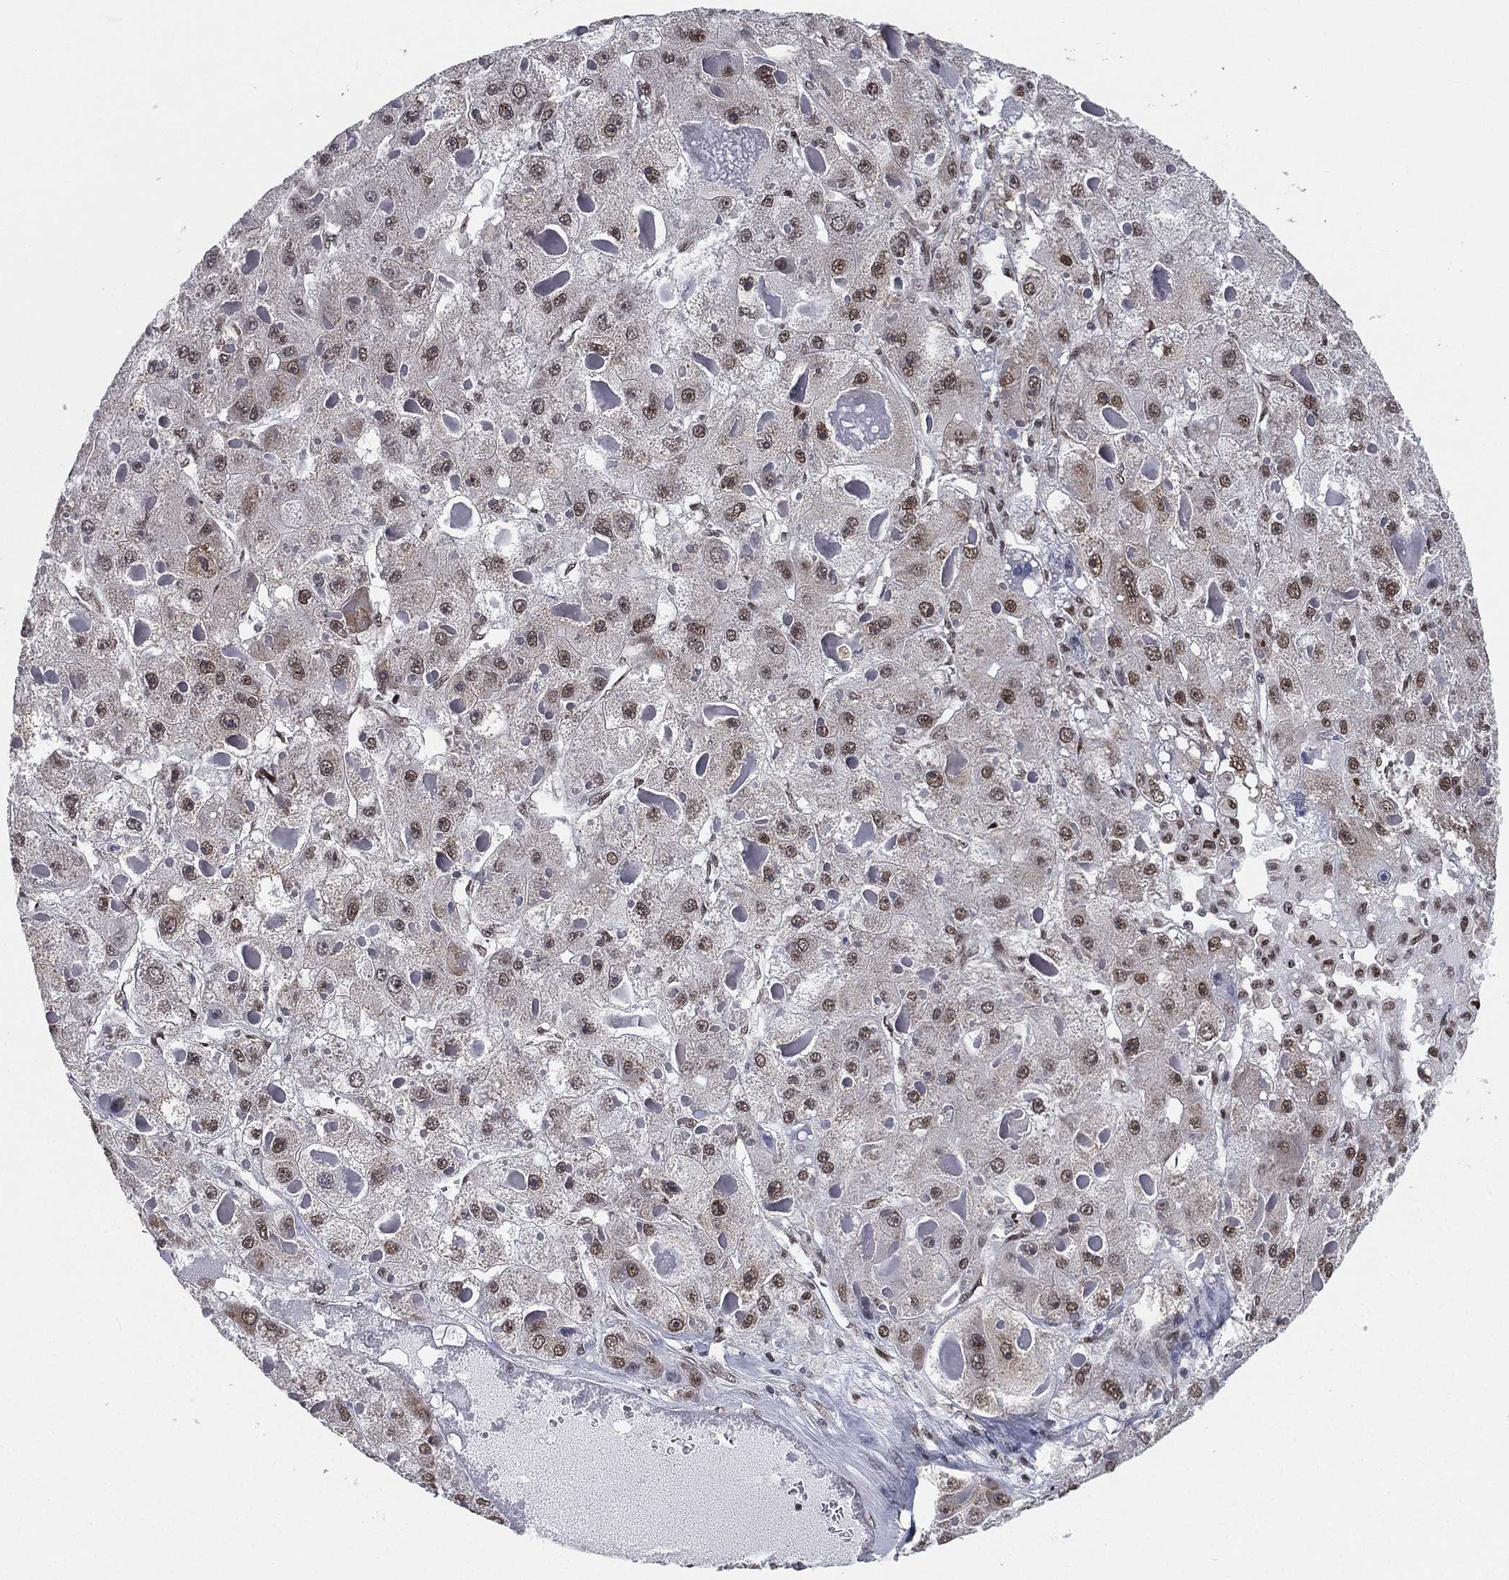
{"staining": {"intensity": "weak", "quantity": "<25%", "location": "nuclear"}, "tissue": "liver cancer", "cell_type": "Tumor cells", "image_type": "cancer", "snomed": [{"axis": "morphology", "description": "Carcinoma, Hepatocellular, NOS"}, {"axis": "topography", "description": "Liver"}], "caption": "Immunohistochemical staining of human hepatocellular carcinoma (liver) displays no significant positivity in tumor cells. (Brightfield microscopy of DAB immunohistochemistry at high magnification).", "gene": "FUBP3", "patient": {"sex": "female", "age": 73}}